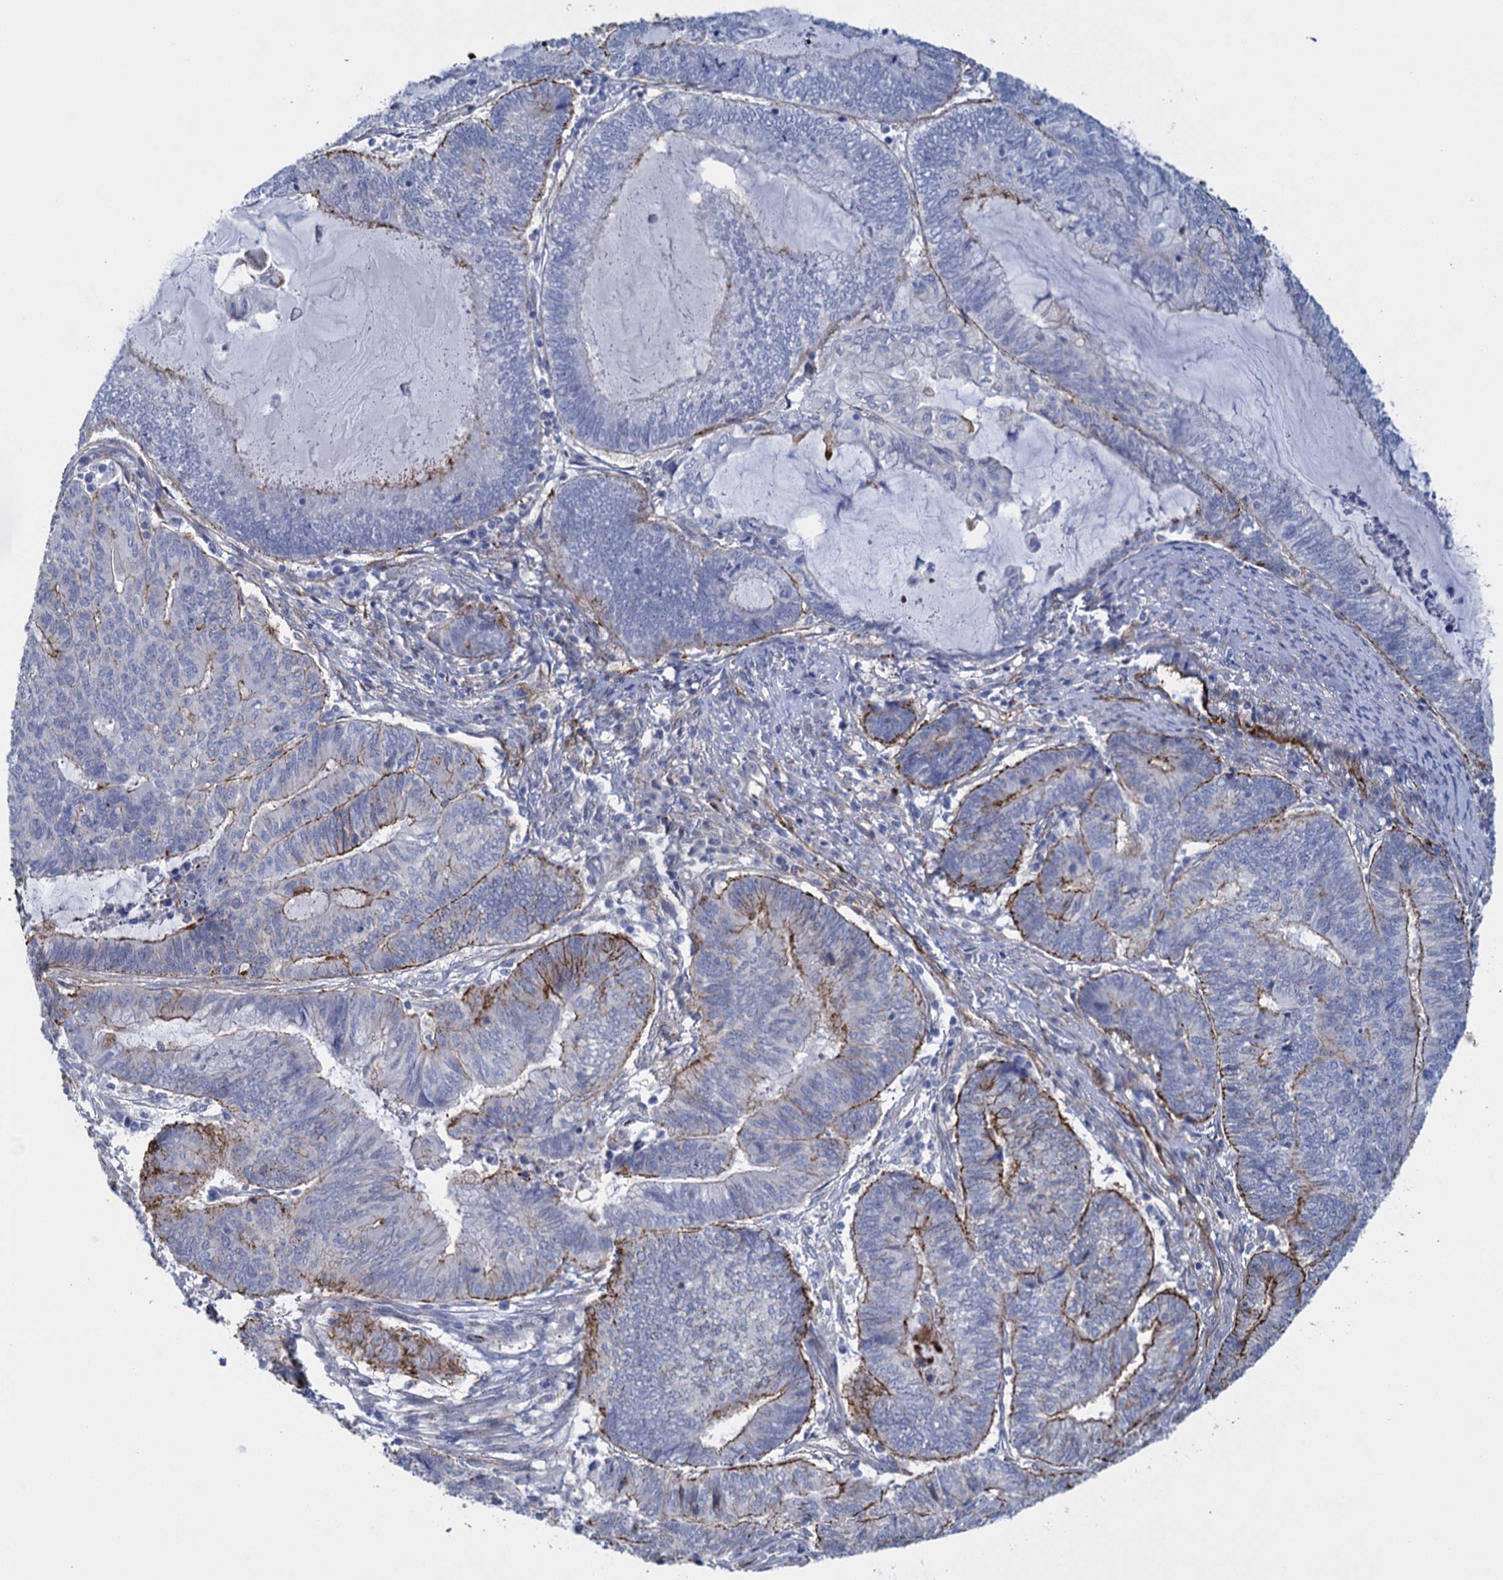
{"staining": {"intensity": "moderate", "quantity": "25%-75%", "location": "cytoplasmic/membranous"}, "tissue": "endometrial cancer", "cell_type": "Tumor cells", "image_type": "cancer", "snomed": [{"axis": "morphology", "description": "Adenocarcinoma, NOS"}, {"axis": "topography", "description": "Uterus"}, {"axis": "topography", "description": "Endometrium"}], "caption": "DAB (3,3'-diaminobenzidine) immunohistochemical staining of endometrial cancer exhibits moderate cytoplasmic/membranous protein positivity in about 25%-75% of tumor cells. Nuclei are stained in blue.", "gene": "SNCG", "patient": {"sex": "female", "age": 70}}